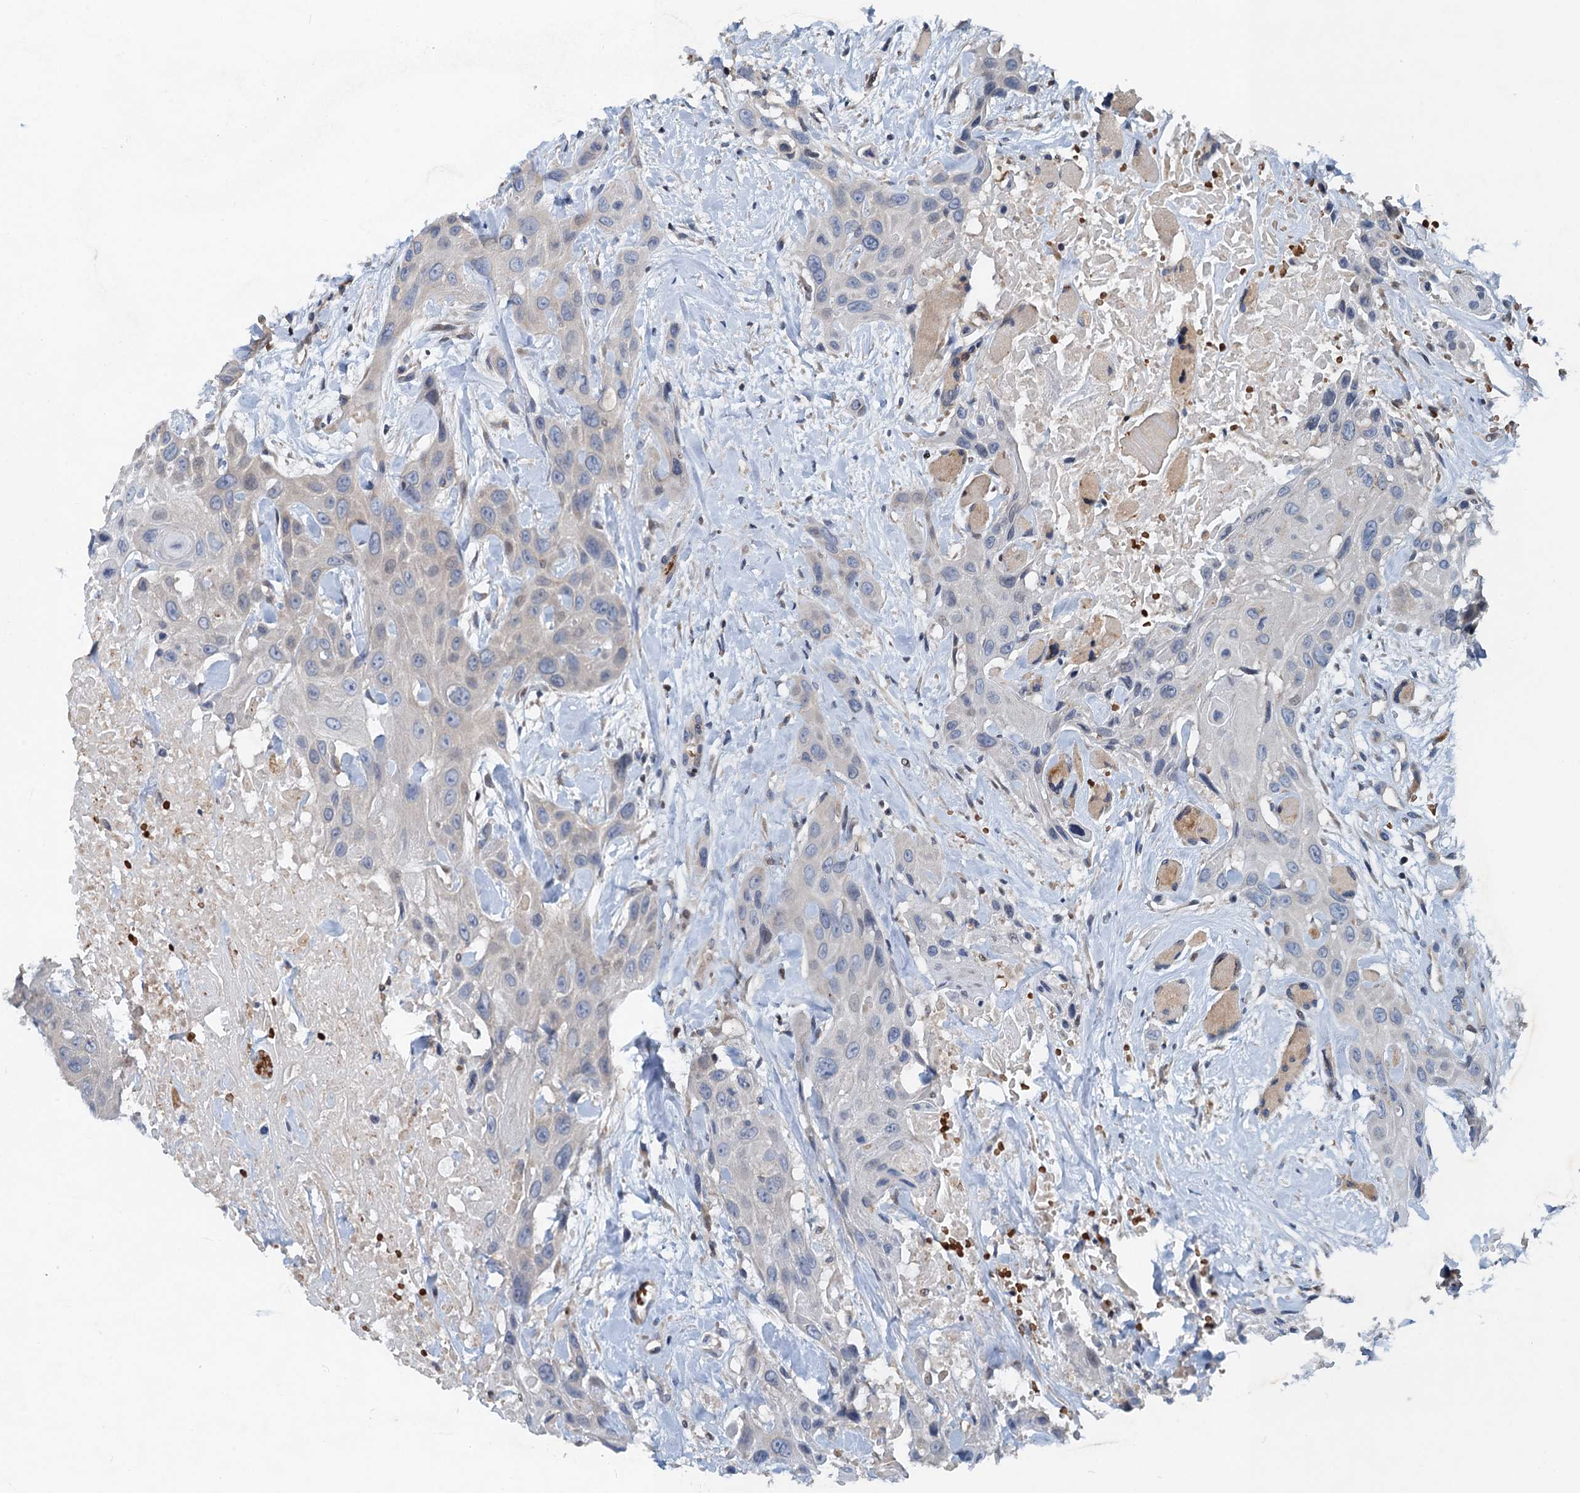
{"staining": {"intensity": "negative", "quantity": "none", "location": "none"}, "tissue": "head and neck cancer", "cell_type": "Tumor cells", "image_type": "cancer", "snomed": [{"axis": "morphology", "description": "Squamous cell carcinoma, NOS"}, {"axis": "topography", "description": "Head-Neck"}], "caption": "IHC photomicrograph of head and neck squamous cell carcinoma stained for a protein (brown), which exhibits no positivity in tumor cells.", "gene": "NBEA", "patient": {"sex": "male", "age": 81}}